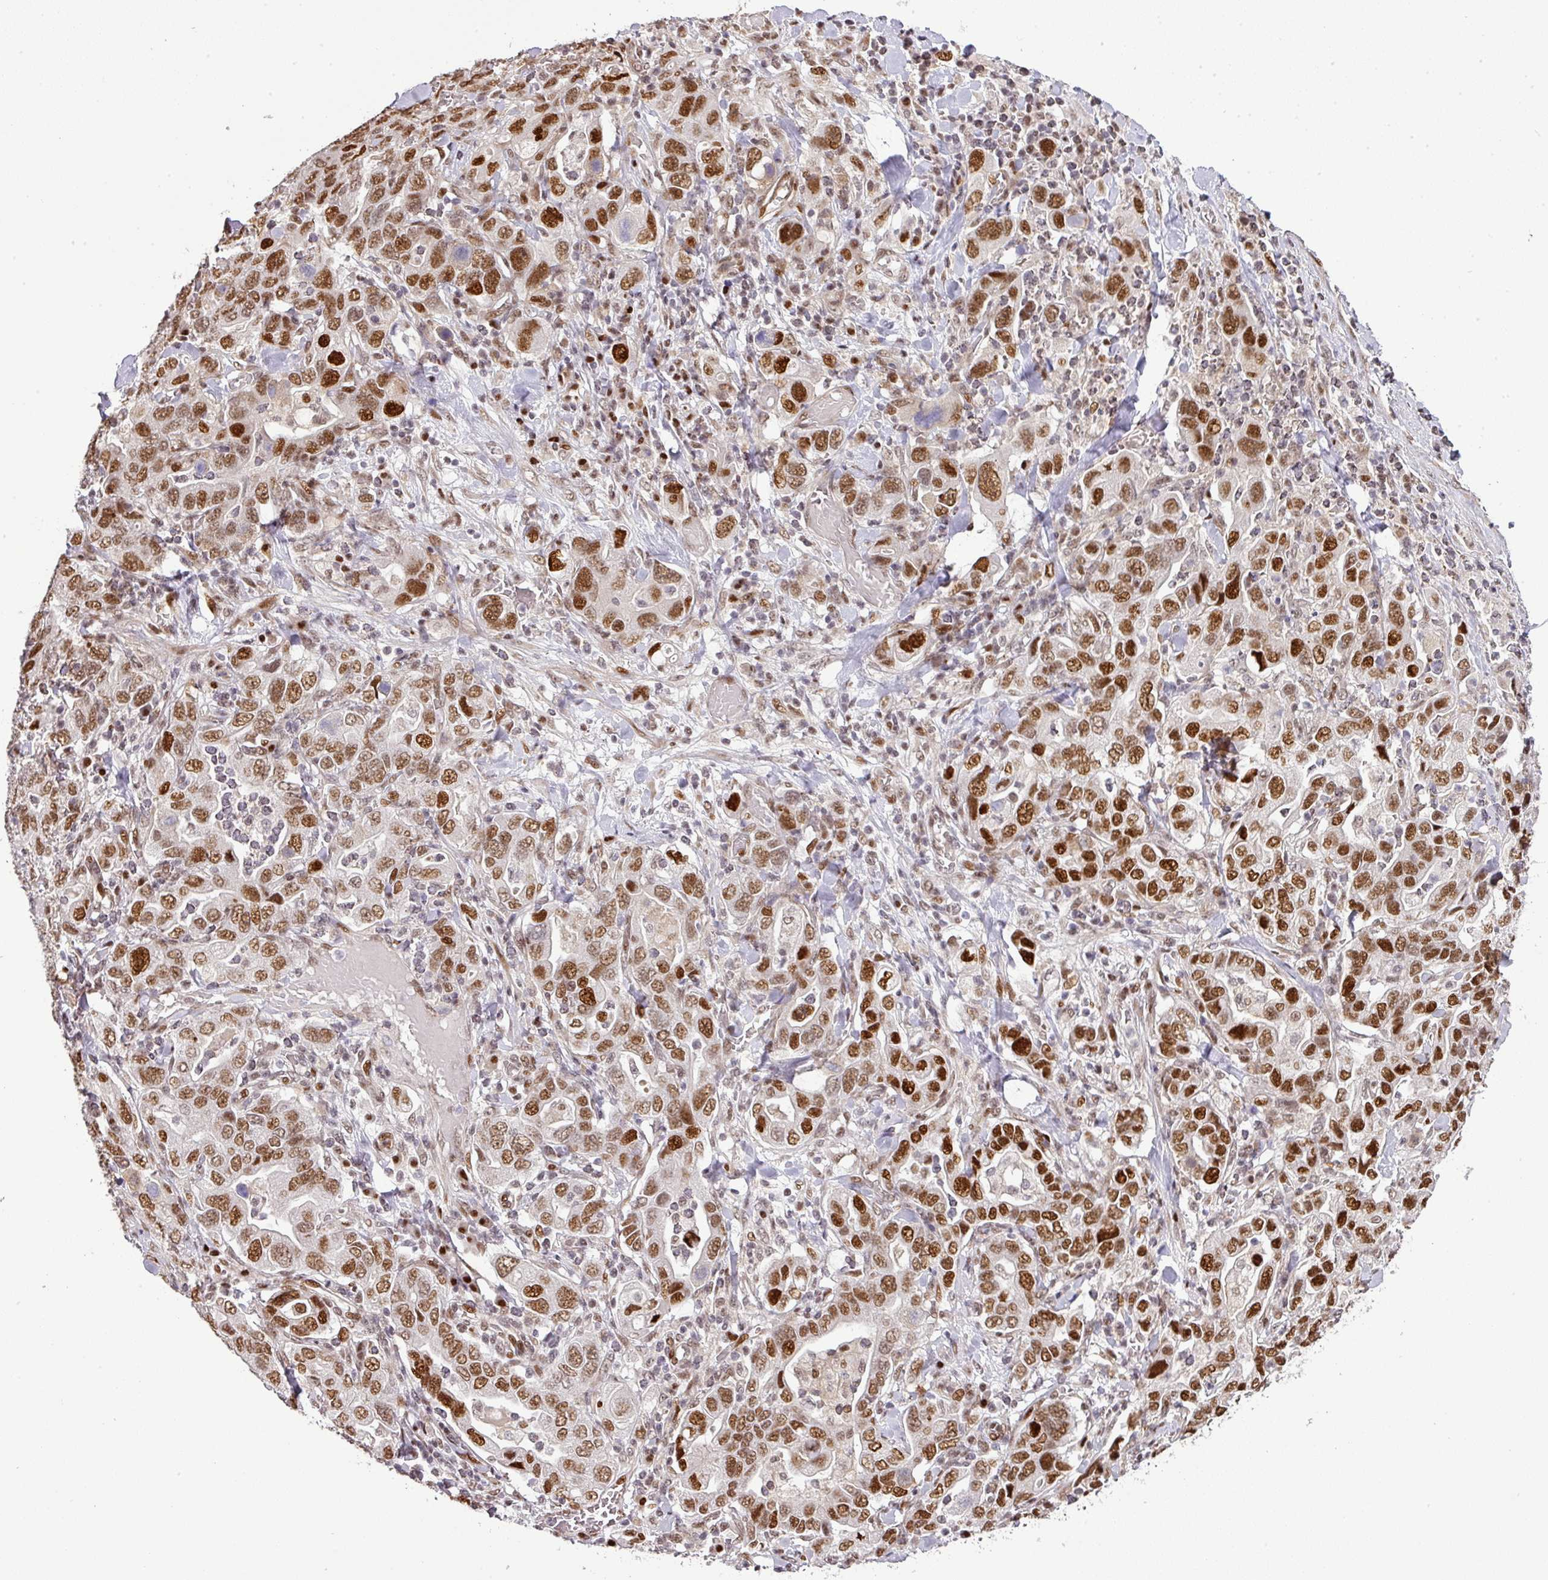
{"staining": {"intensity": "strong", "quantity": ">75%", "location": "nuclear"}, "tissue": "stomach cancer", "cell_type": "Tumor cells", "image_type": "cancer", "snomed": [{"axis": "morphology", "description": "Adenocarcinoma, NOS"}, {"axis": "topography", "description": "Stomach, upper"}, {"axis": "topography", "description": "Stomach"}], "caption": "DAB immunohistochemical staining of human stomach cancer (adenocarcinoma) shows strong nuclear protein expression in approximately >75% of tumor cells. Using DAB (brown) and hematoxylin (blue) stains, captured at high magnification using brightfield microscopy.", "gene": "MYSM1", "patient": {"sex": "male", "age": 62}}